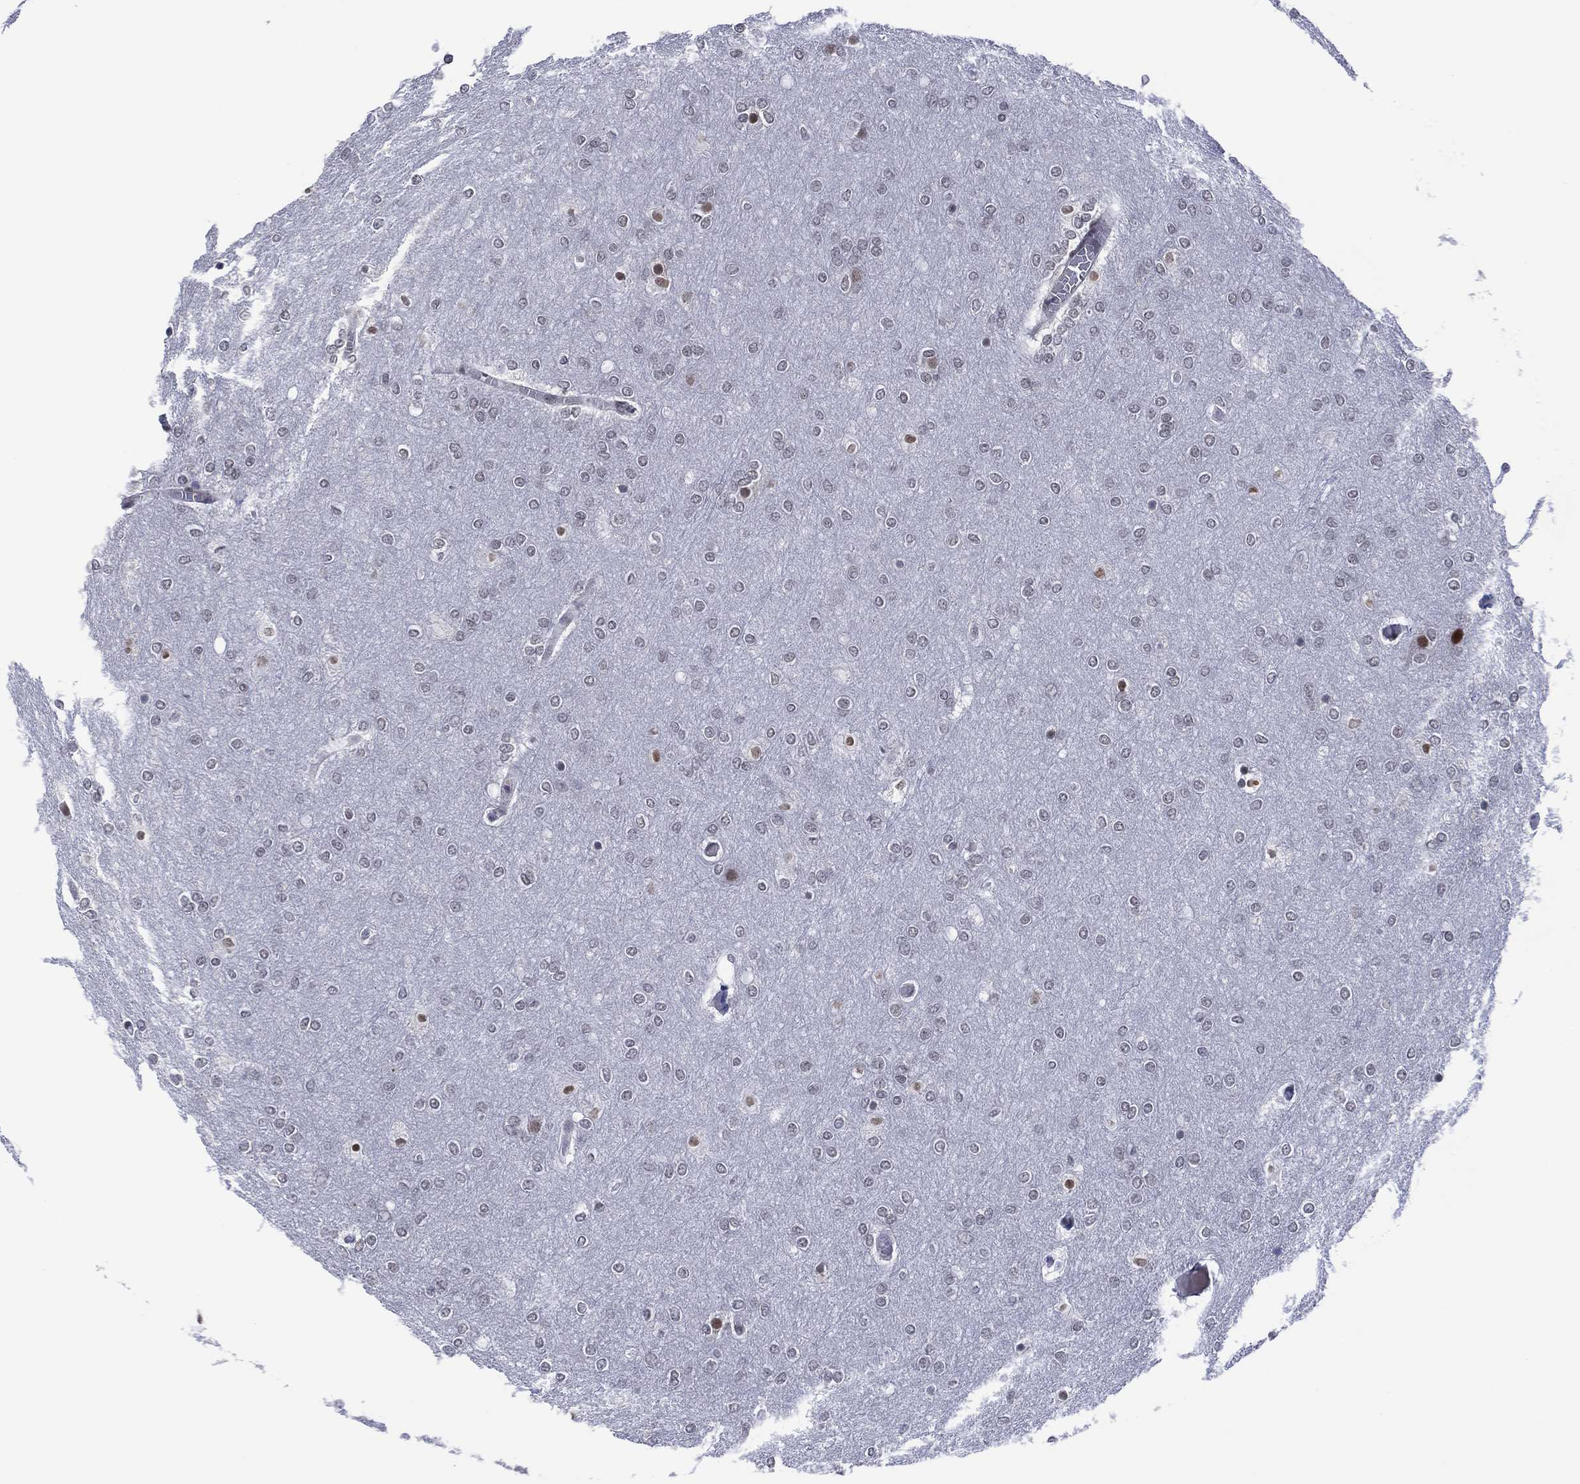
{"staining": {"intensity": "negative", "quantity": "none", "location": "none"}, "tissue": "glioma", "cell_type": "Tumor cells", "image_type": "cancer", "snomed": [{"axis": "morphology", "description": "Glioma, malignant, High grade"}, {"axis": "topography", "description": "Brain"}], "caption": "Micrograph shows no protein expression in tumor cells of malignant glioma (high-grade) tissue. (Stains: DAB (3,3'-diaminobenzidine) immunohistochemistry with hematoxylin counter stain, Microscopy: brightfield microscopy at high magnification).", "gene": "DPP4", "patient": {"sex": "female", "age": 61}}